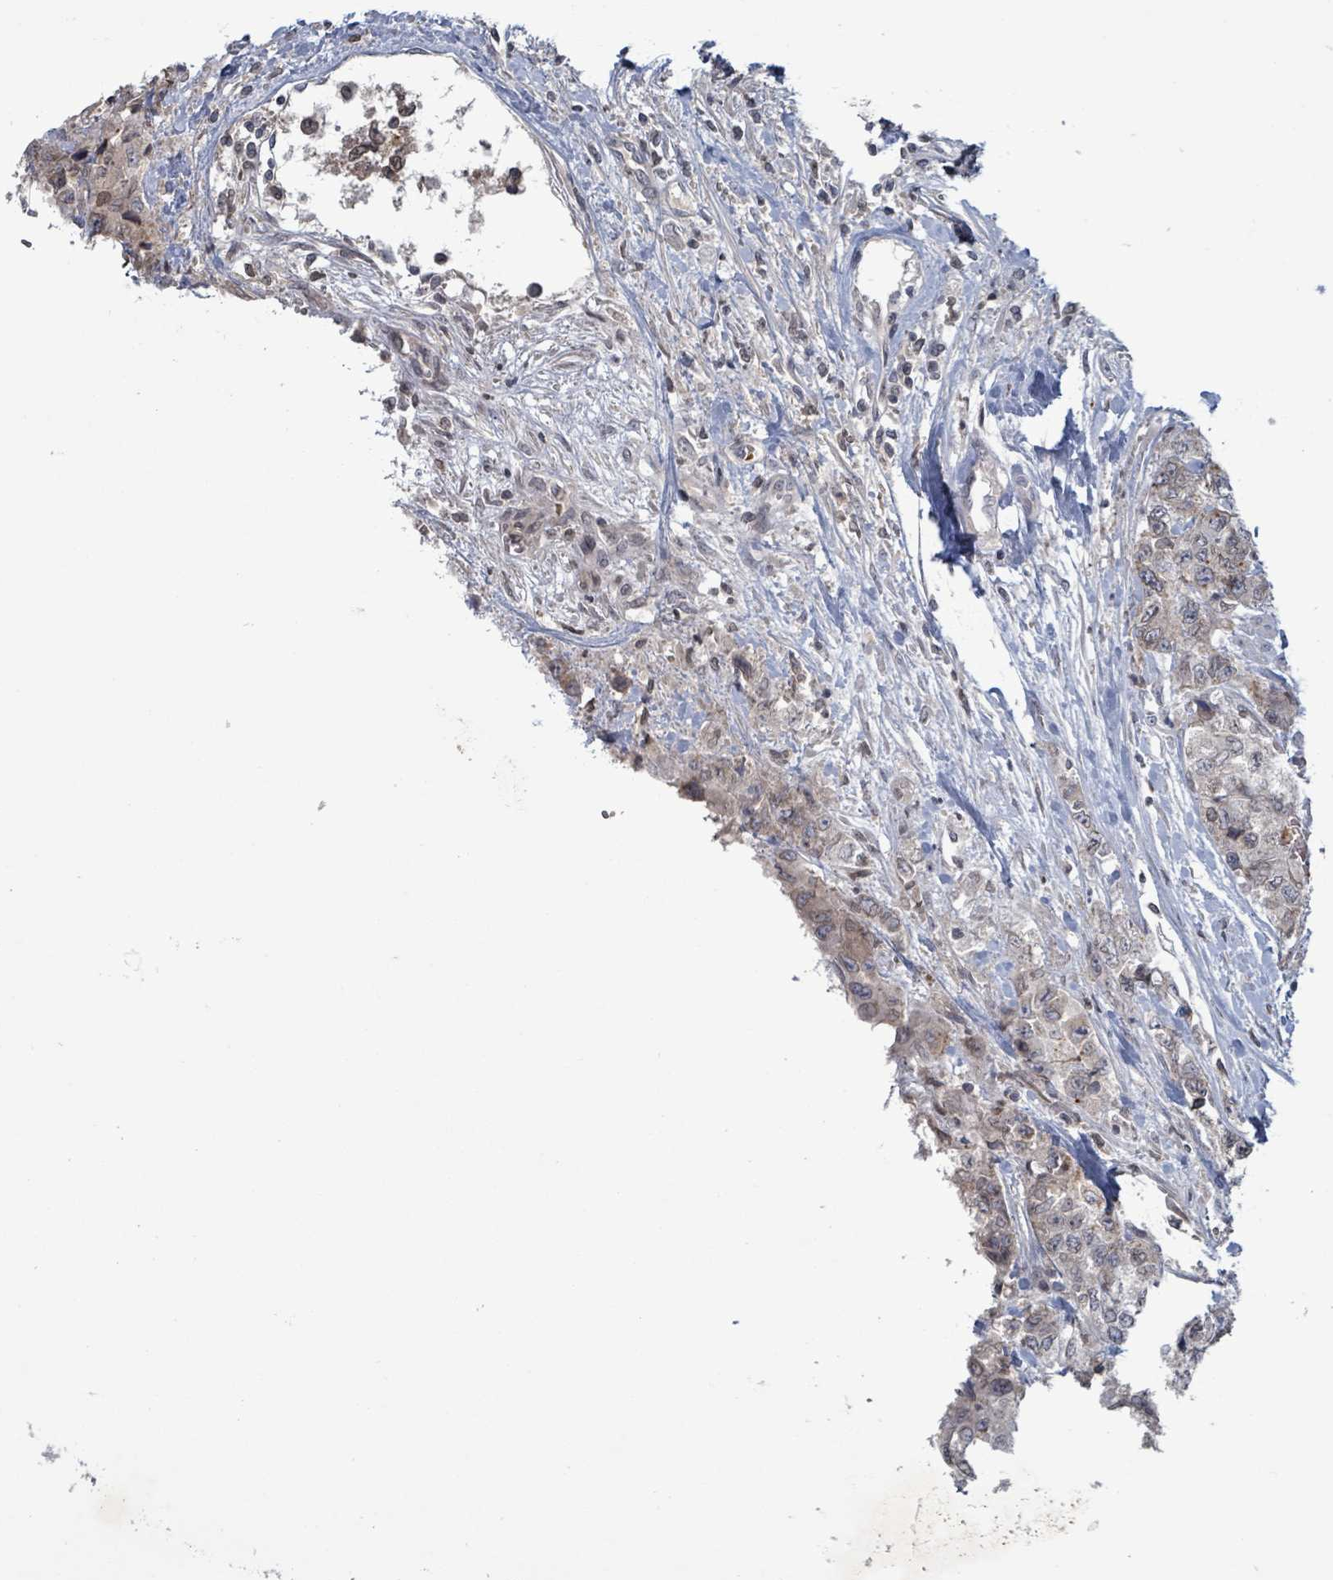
{"staining": {"intensity": "negative", "quantity": "none", "location": "none"}, "tissue": "urothelial cancer", "cell_type": "Tumor cells", "image_type": "cancer", "snomed": [{"axis": "morphology", "description": "Urothelial carcinoma, High grade"}, {"axis": "topography", "description": "Urinary bladder"}], "caption": "A photomicrograph of human urothelial cancer is negative for staining in tumor cells. (Stains: DAB (3,3'-diaminobenzidine) immunohistochemistry (IHC) with hematoxylin counter stain, Microscopy: brightfield microscopy at high magnification).", "gene": "GRM8", "patient": {"sex": "female", "age": 78}}